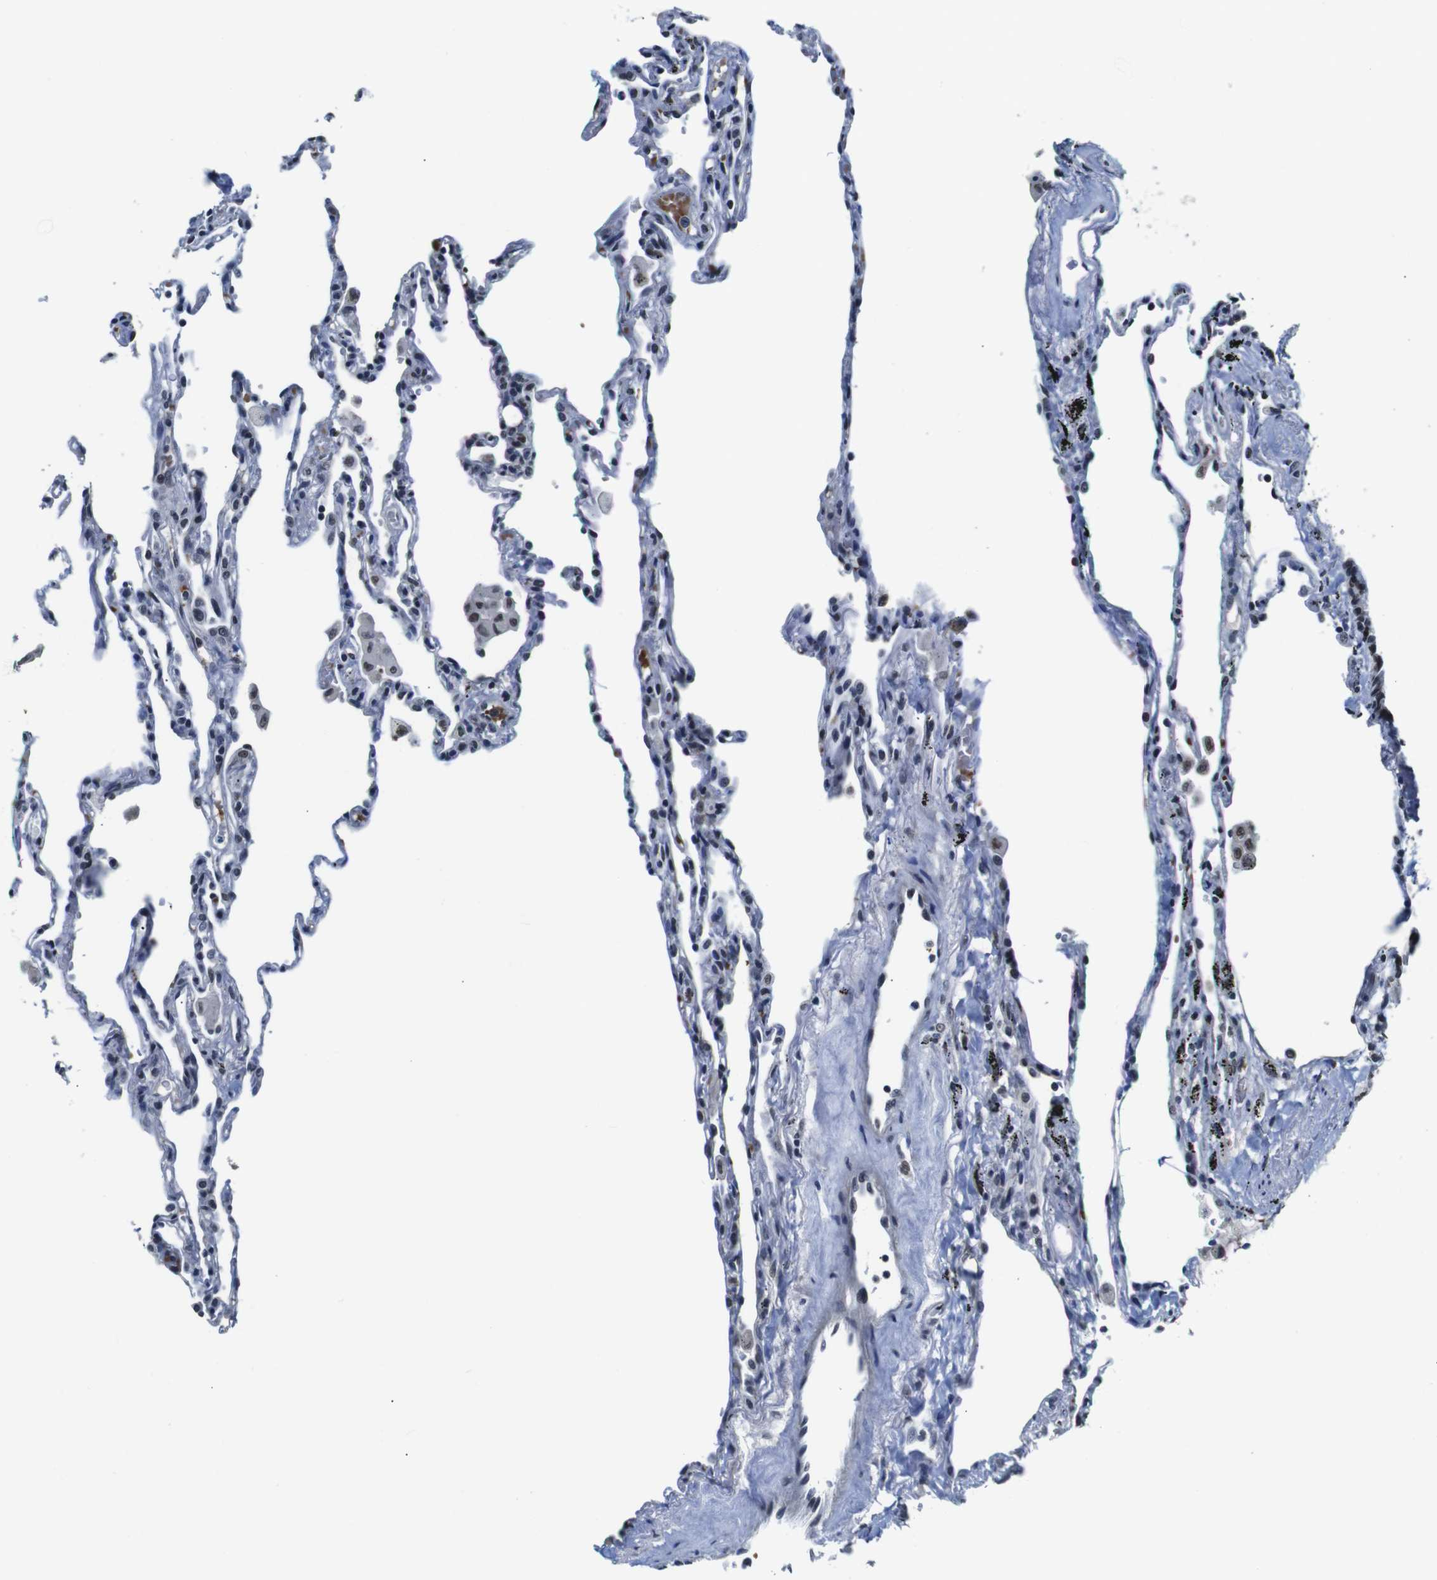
{"staining": {"intensity": "moderate", "quantity": "25%-75%", "location": "nuclear"}, "tissue": "lung", "cell_type": "Alveolar cells", "image_type": "normal", "snomed": [{"axis": "morphology", "description": "Normal tissue, NOS"}, {"axis": "topography", "description": "Lung"}], "caption": "Immunohistochemistry (IHC) (DAB (3,3'-diaminobenzidine)) staining of normal lung reveals moderate nuclear protein expression in about 25%-75% of alveolar cells. Using DAB (3,3'-diaminobenzidine) (brown) and hematoxylin (blue) stains, captured at high magnification using brightfield microscopy.", "gene": "ILDR2", "patient": {"sex": "male", "age": 59}}